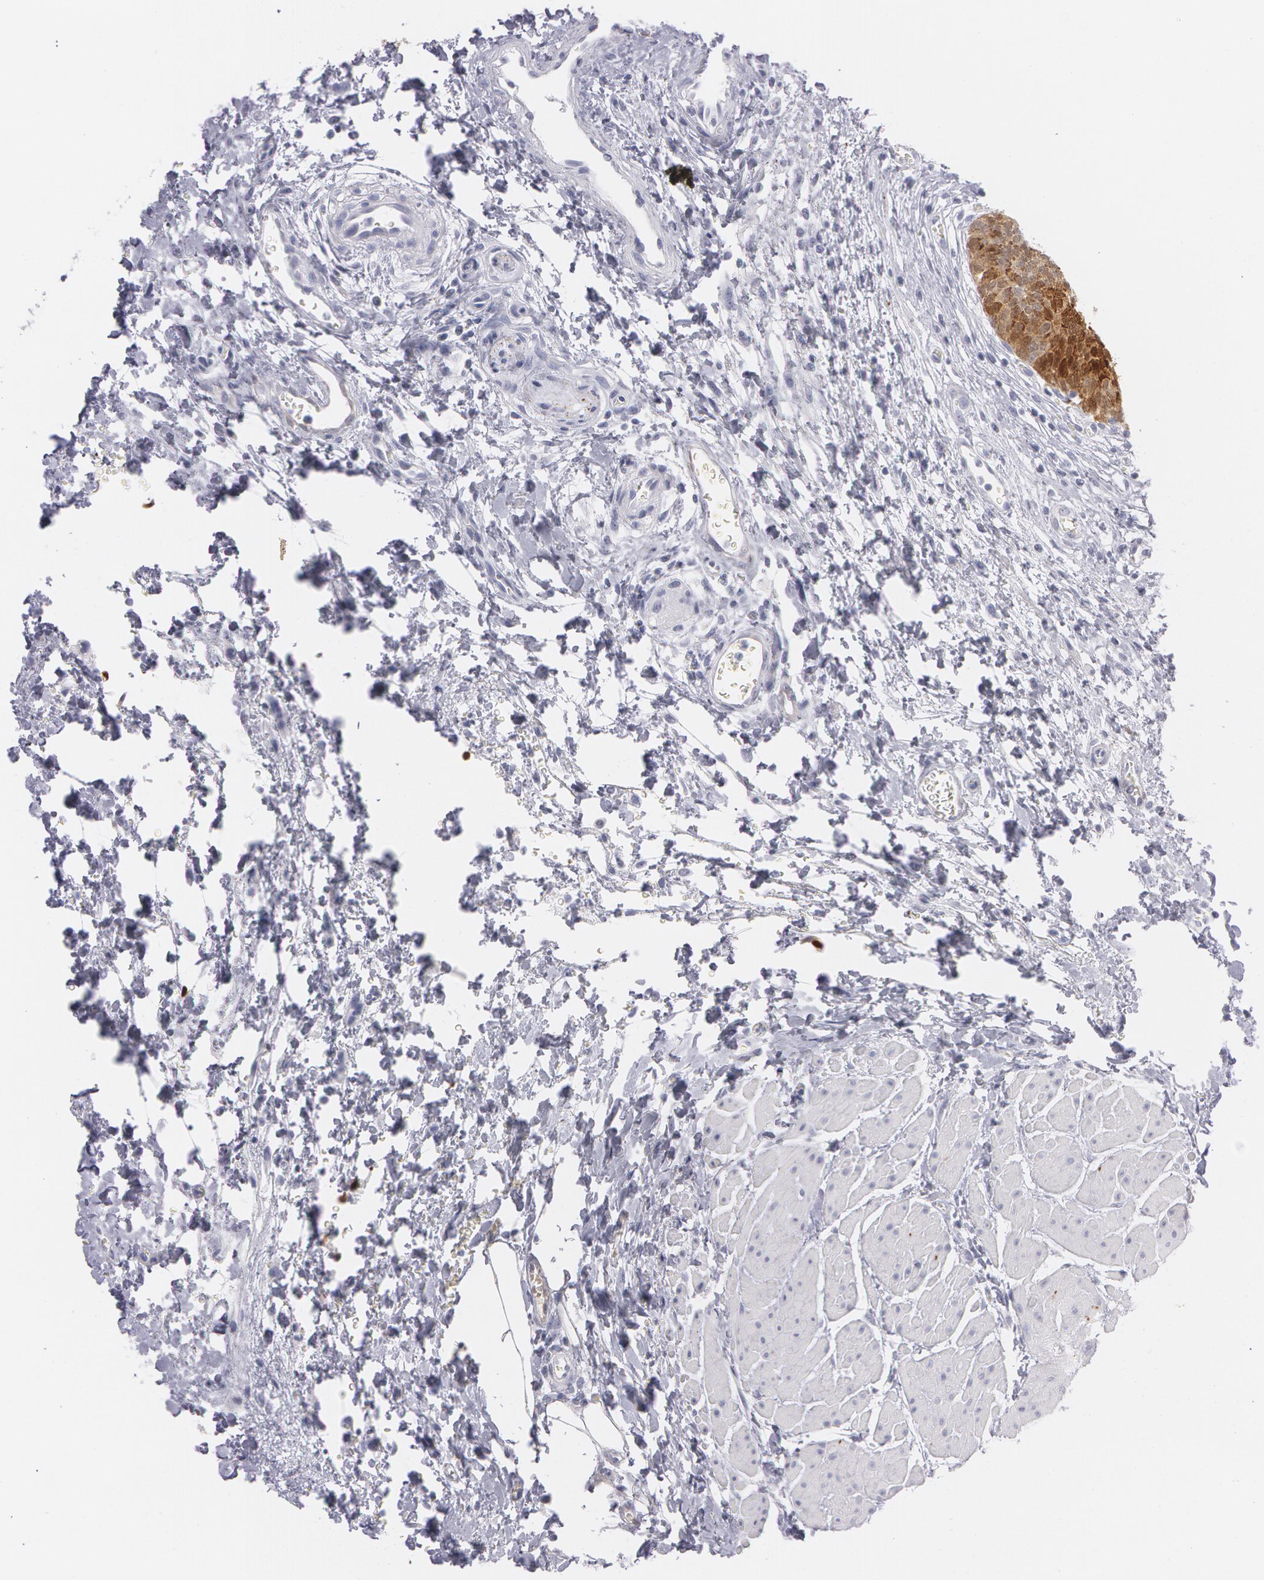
{"staining": {"intensity": "strong", "quantity": ">75%", "location": "cytoplasmic/membranous"}, "tissue": "urinary bladder", "cell_type": "Urothelial cells", "image_type": "normal", "snomed": [{"axis": "morphology", "description": "Normal tissue, NOS"}, {"axis": "topography", "description": "Smooth muscle"}, {"axis": "topography", "description": "Urinary bladder"}], "caption": "Protein expression analysis of benign urinary bladder reveals strong cytoplasmic/membranous expression in about >75% of urothelial cells.", "gene": "SNCG", "patient": {"sex": "male", "age": 35}}